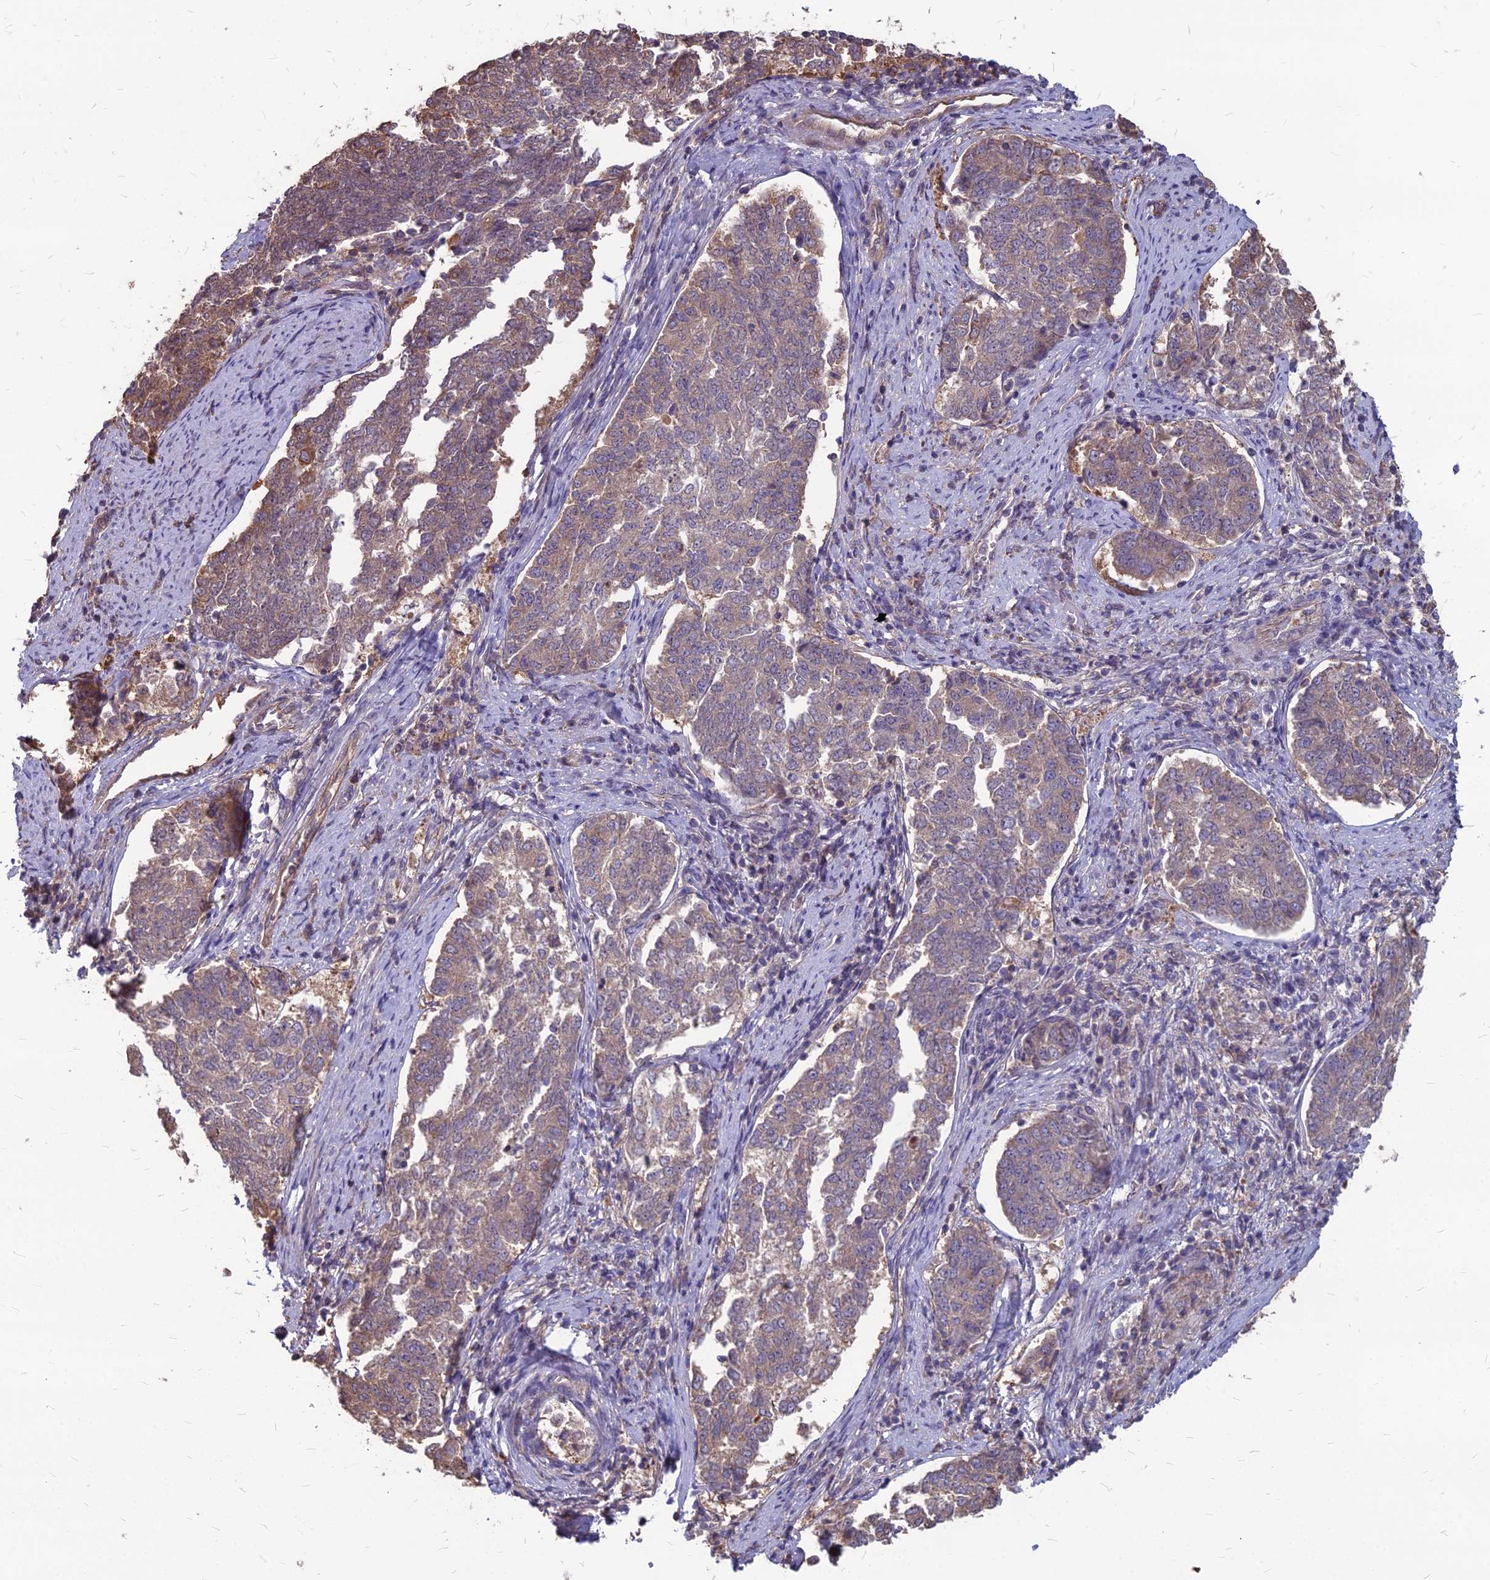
{"staining": {"intensity": "weak", "quantity": ">75%", "location": "cytoplasmic/membranous"}, "tissue": "endometrial cancer", "cell_type": "Tumor cells", "image_type": "cancer", "snomed": [{"axis": "morphology", "description": "Adenocarcinoma, NOS"}, {"axis": "topography", "description": "Endometrium"}], "caption": "Tumor cells demonstrate low levels of weak cytoplasmic/membranous positivity in about >75% of cells in human endometrial adenocarcinoma. Using DAB (brown) and hematoxylin (blue) stains, captured at high magnification using brightfield microscopy.", "gene": "LSM6", "patient": {"sex": "female", "age": 80}}